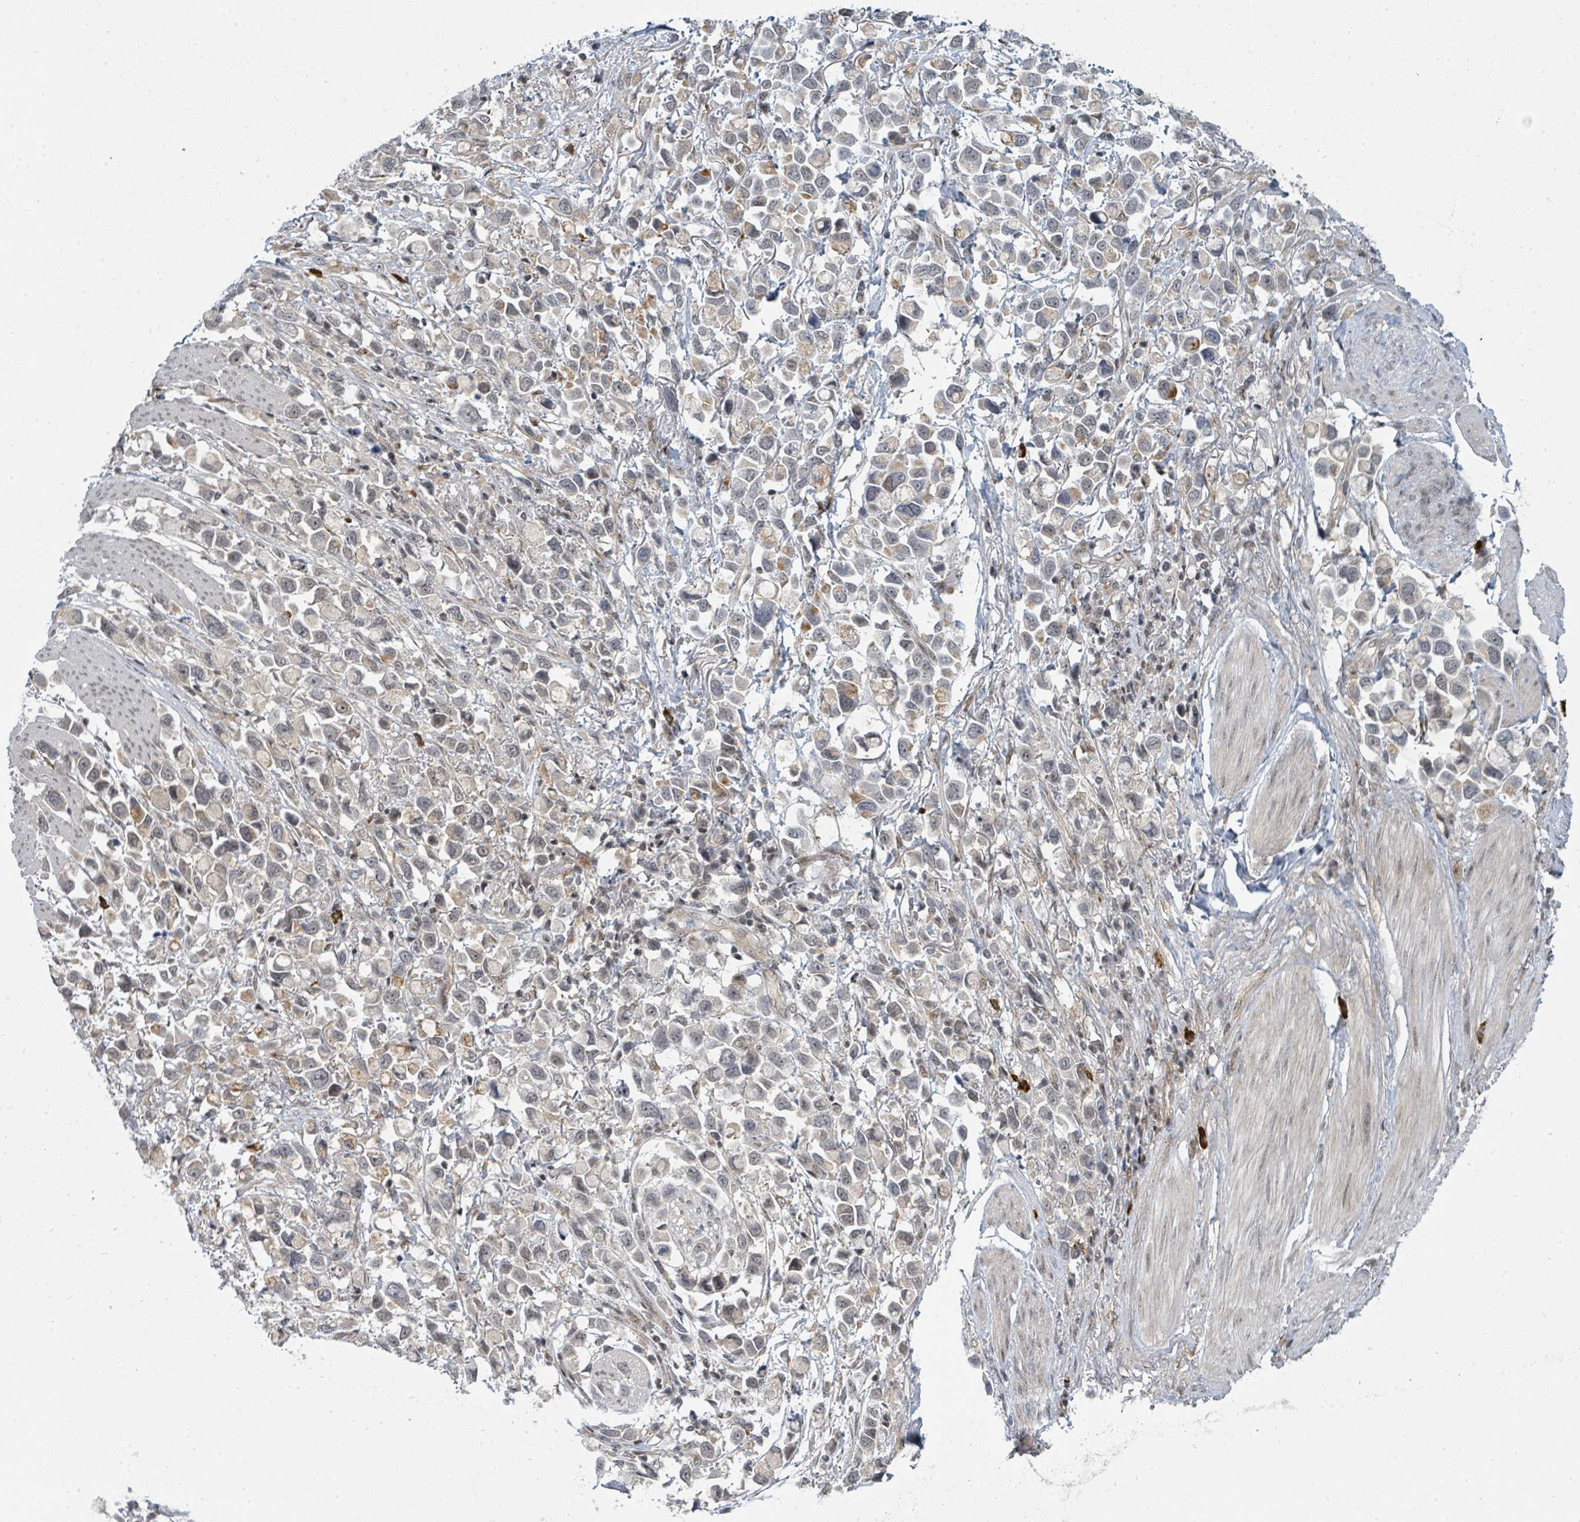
{"staining": {"intensity": "negative", "quantity": "none", "location": "none"}, "tissue": "stomach cancer", "cell_type": "Tumor cells", "image_type": "cancer", "snomed": [{"axis": "morphology", "description": "Adenocarcinoma, NOS"}, {"axis": "topography", "description": "Stomach"}], "caption": "An immunohistochemistry micrograph of adenocarcinoma (stomach) is shown. There is no staining in tumor cells of adenocarcinoma (stomach).", "gene": "PSMG2", "patient": {"sex": "female", "age": 81}}